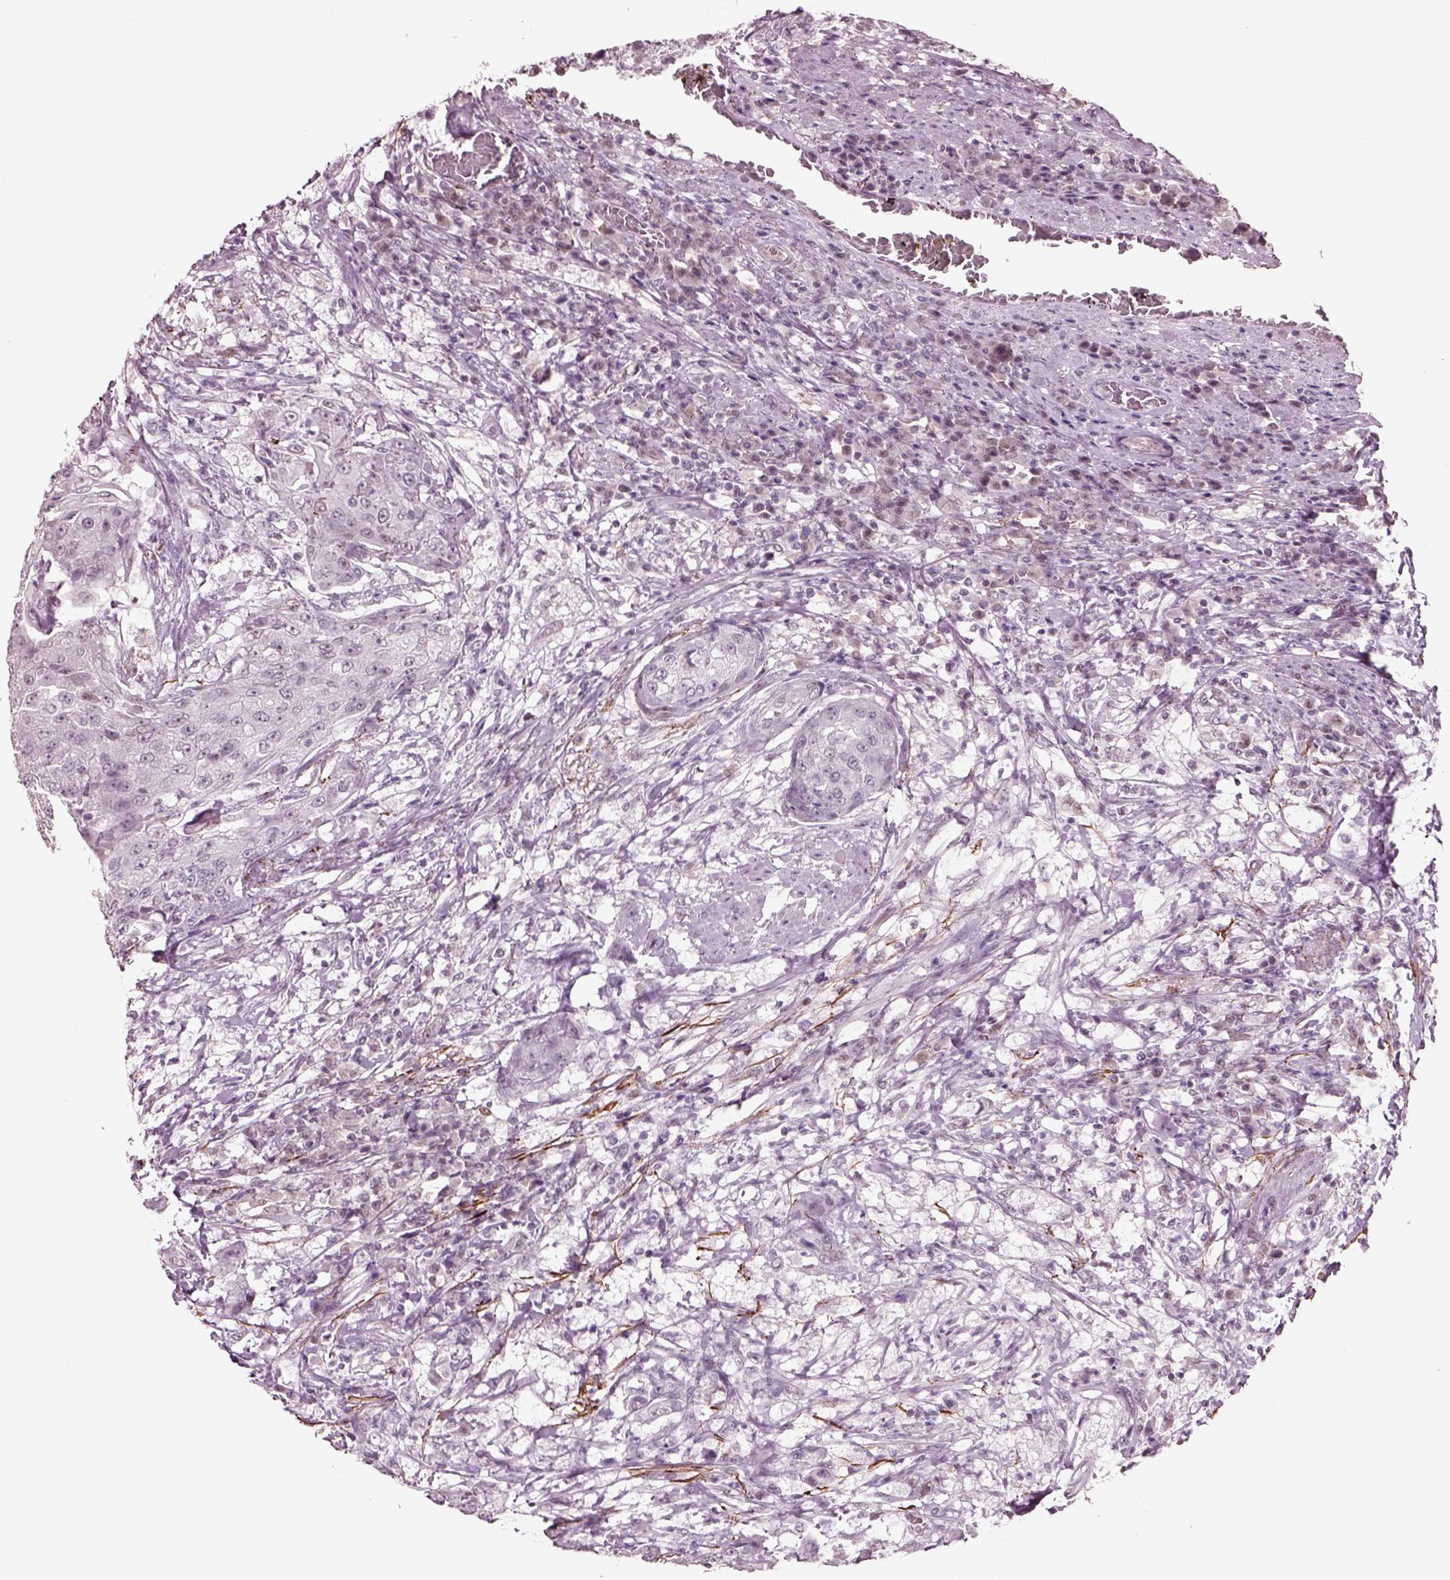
{"staining": {"intensity": "negative", "quantity": "none", "location": "none"}, "tissue": "urothelial cancer", "cell_type": "Tumor cells", "image_type": "cancer", "snomed": [{"axis": "morphology", "description": "Urothelial carcinoma, High grade"}, {"axis": "topography", "description": "Urinary bladder"}], "caption": "This is an immunohistochemistry micrograph of urothelial cancer. There is no staining in tumor cells.", "gene": "SEPHS1", "patient": {"sex": "female", "age": 63}}